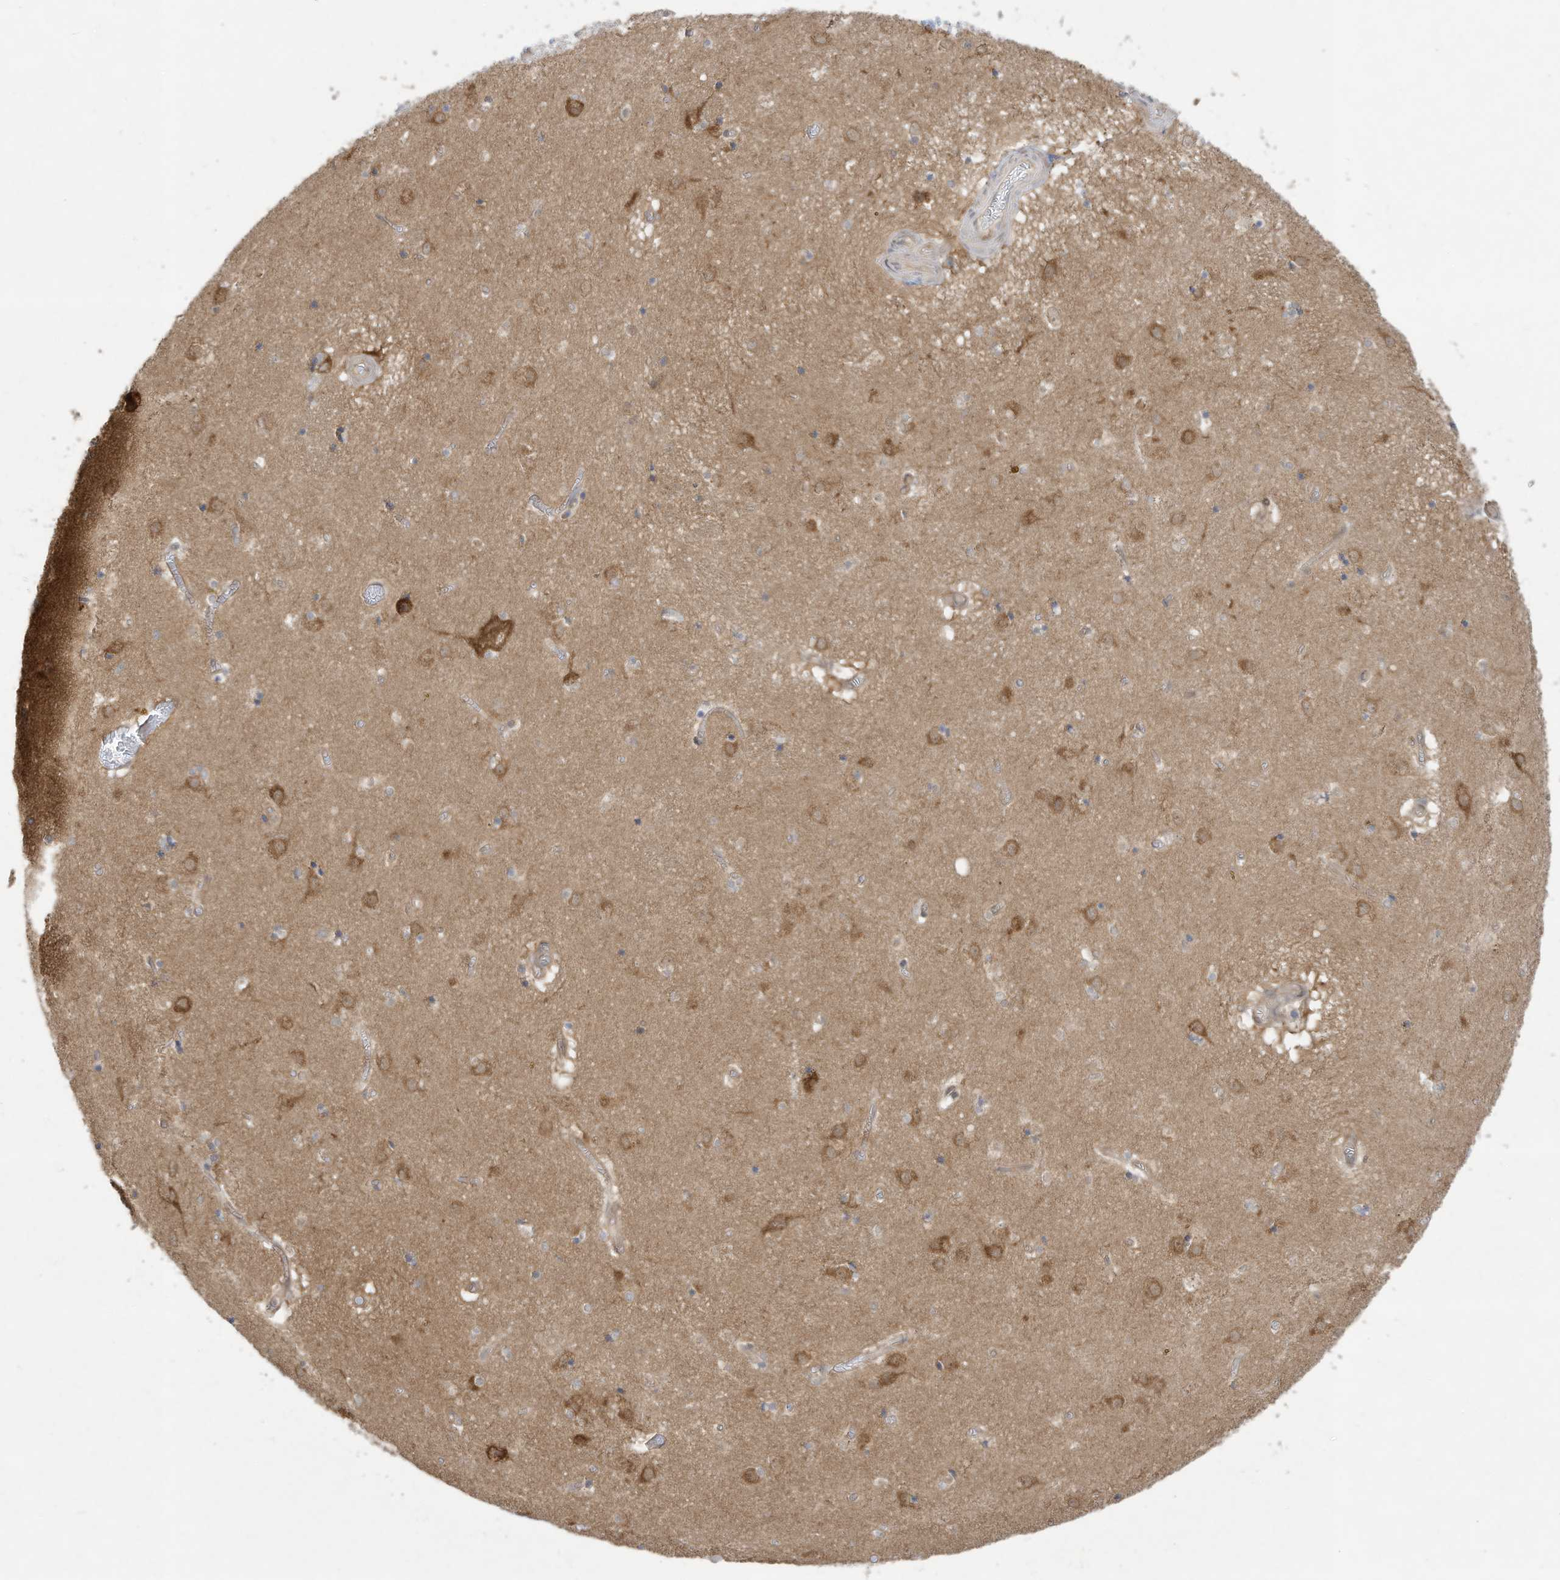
{"staining": {"intensity": "weak", "quantity": "<25%", "location": "cytoplasmic/membranous"}, "tissue": "caudate", "cell_type": "Glial cells", "image_type": "normal", "snomed": [{"axis": "morphology", "description": "Normal tissue, NOS"}, {"axis": "topography", "description": "Lateral ventricle wall"}], "caption": "Immunohistochemistry (IHC) micrograph of normal caudate: human caudate stained with DAB (3,3'-diaminobenzidine) exhibits no significant protein staining in glial cells.", "gene": "USE1", "patient": {"sex": "male", "age": 70}}